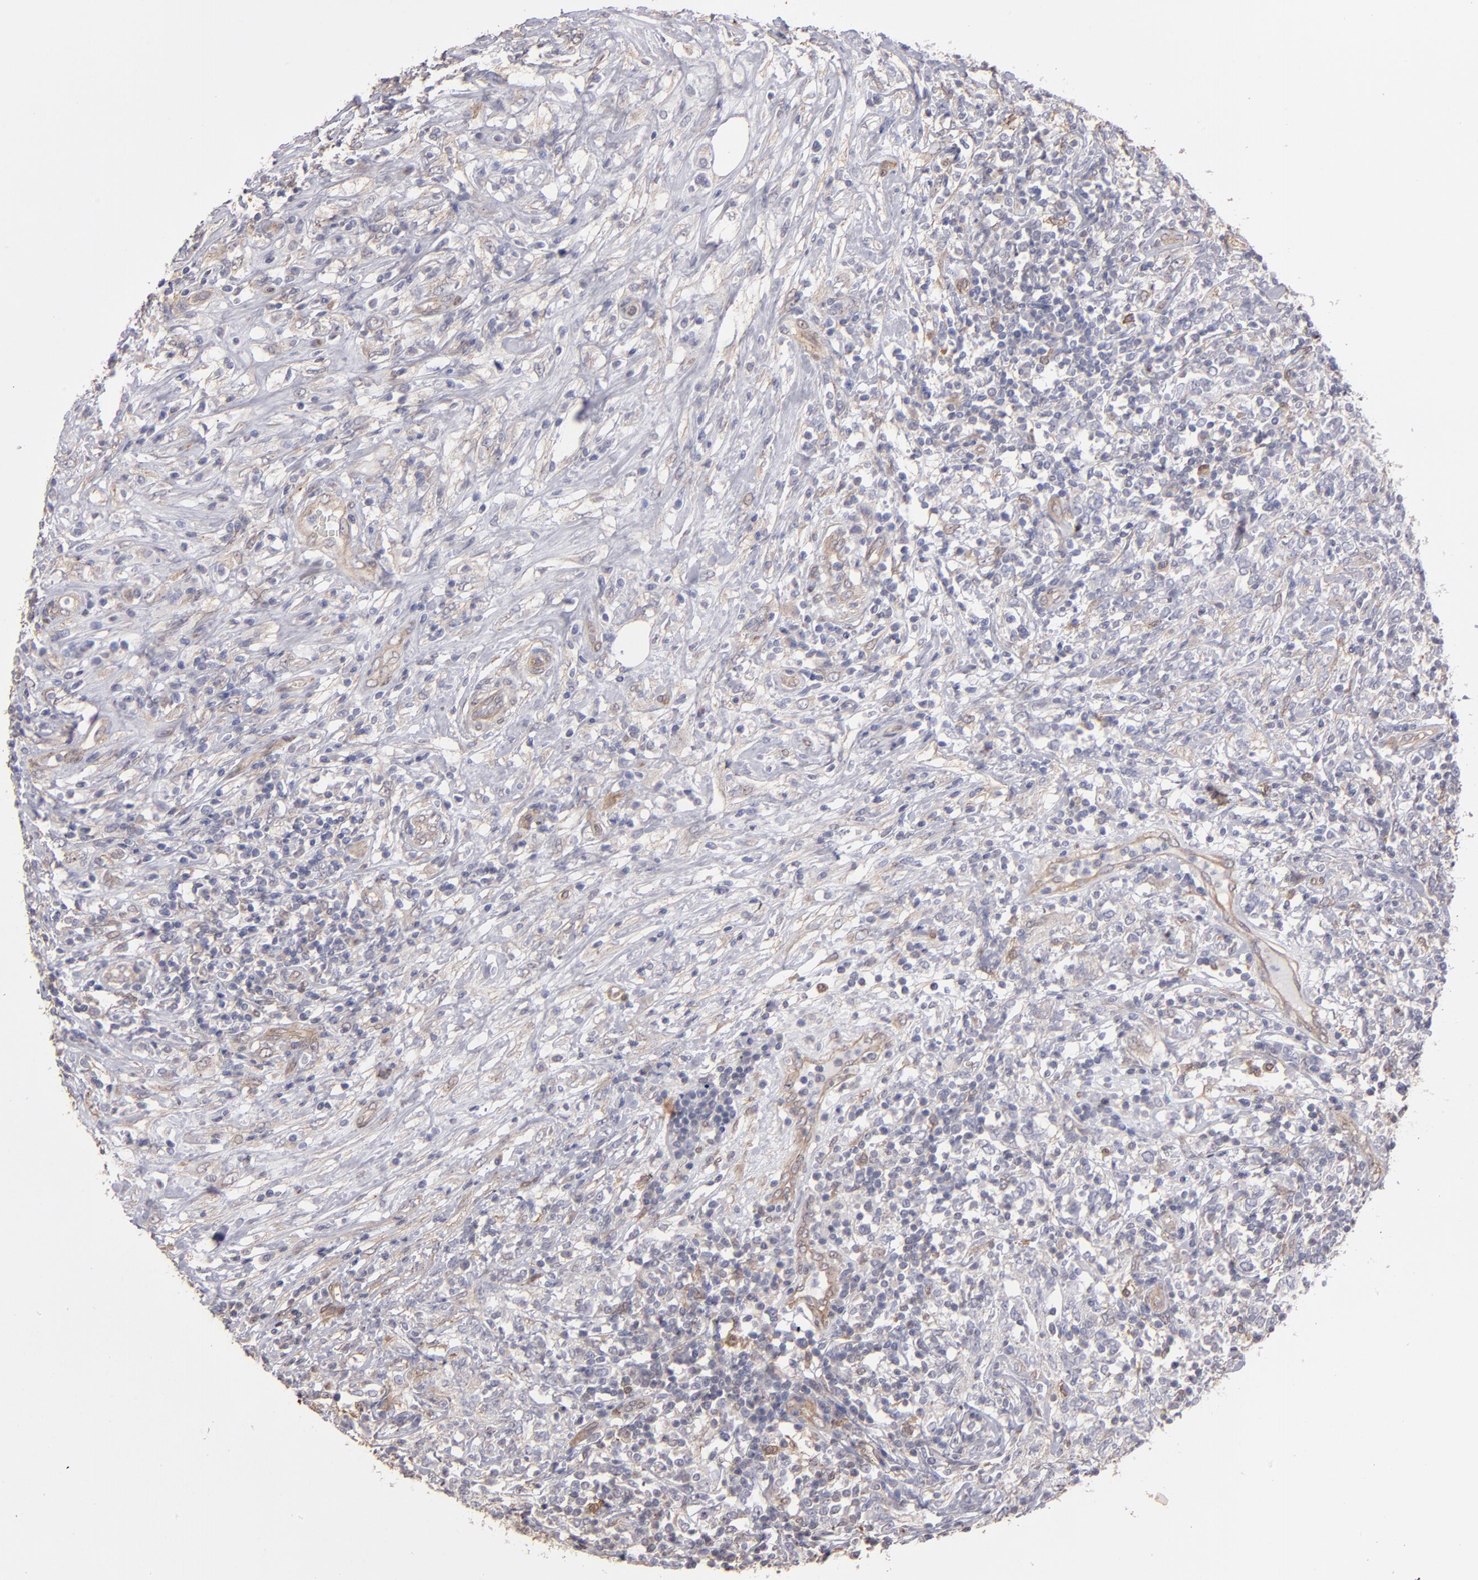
{"staining": {"intensity": "negative", "quantity": "none", "location": "none"}, "tissue": "lymphoma", "cell_type": "Tumor cells", "image_type": "cancer", "snomed": [{"axis": "morphology", "description": "Malignant lymphoma, non-Hodgkin's type, High grade"}, {"axis": "topography", "description": "Lymph node"}], "caption": "This is a histopathology image of IHC staining of high-grade malignant lymphoma, non-Hodgkin's type, which shows no positivity in tumor cells.", "gene": "NDRG2", "patient": {"sex": "female", "age": 84}}